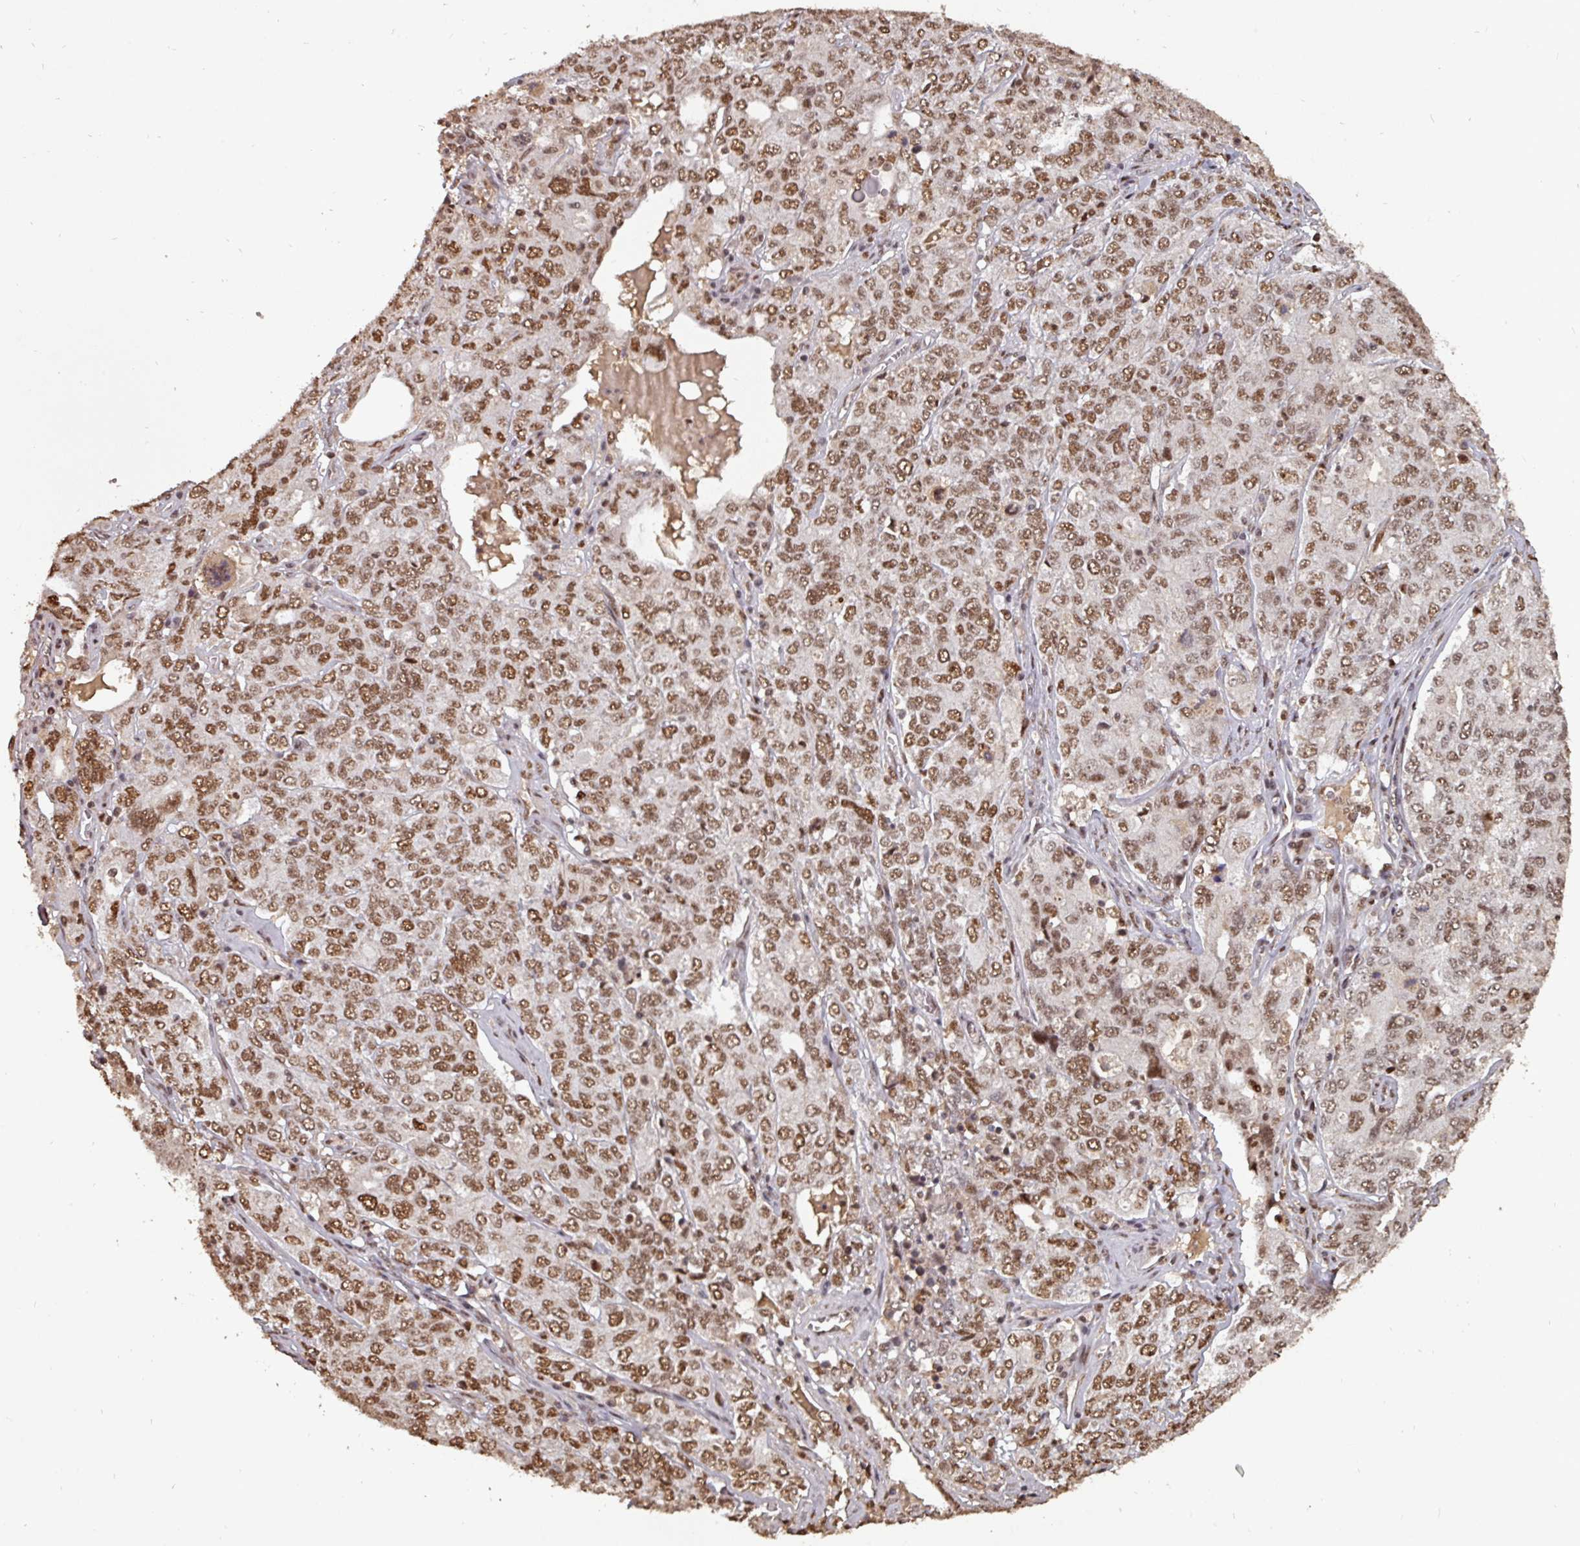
{"staining": {"intensity": "moderate", "quantity": ">75%", "location": "nuclear"}, "tissue": "ovarian cancer", "cell_type": "Tumor cells", "image_type": "cancer", "snomed": [{"axis": "morphology", "description": "Carcinoma, endometroid"}, {"axis": "topography", "description": "Ovary"}], "caption": "A photomicrograph of ovarian cancer (endometroid carcinoma) stained for a protein exhibits moderate nuclear brown staining in tumor cells.", "gene": "POLD1", "patient": {"sex": "female", "age": 62}}